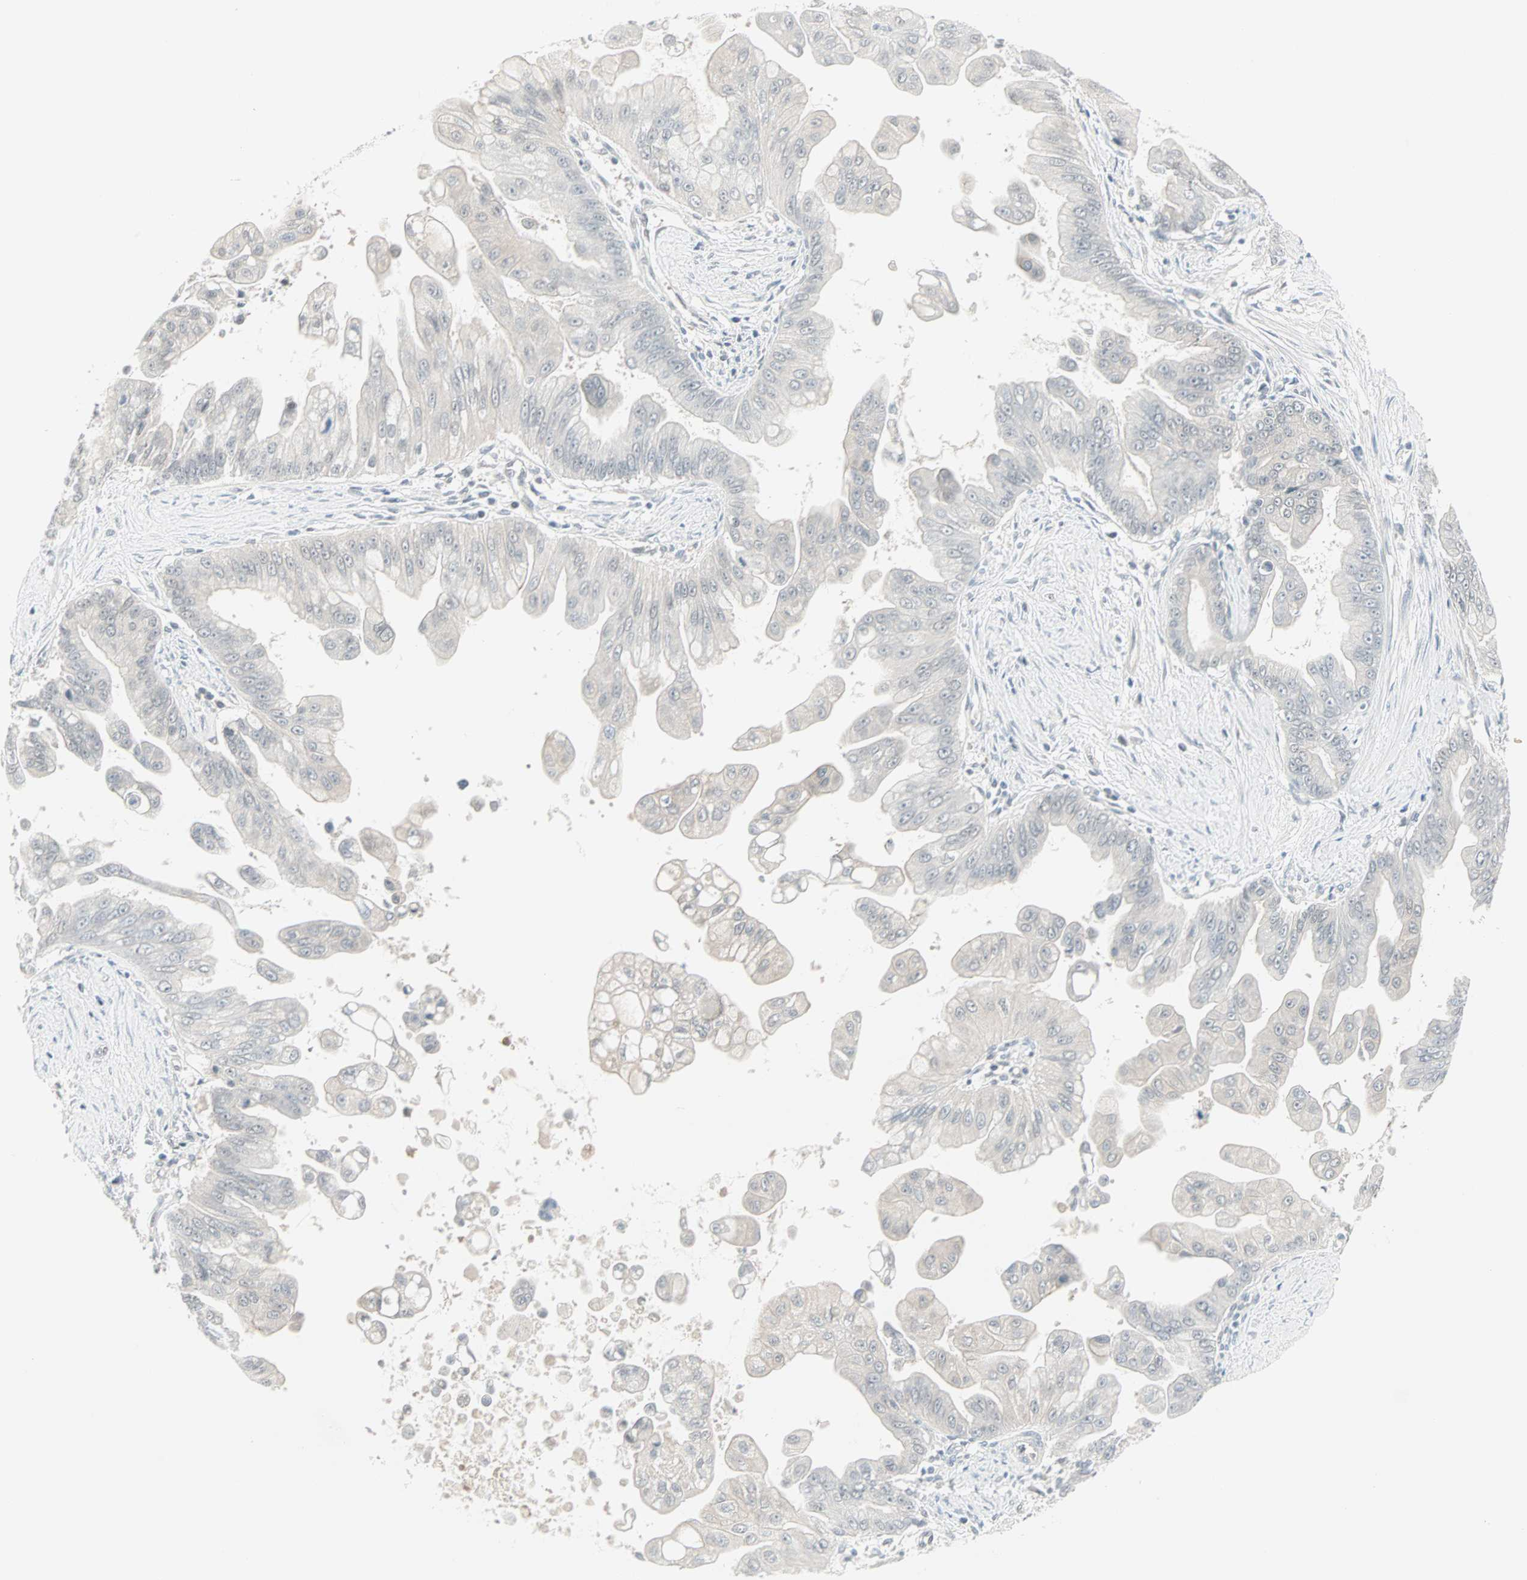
{"staining": {"intensity": "negative", "quantity": "none", "location": "none"}, "tissue": "pancreatic cancer", "cell_type": "Tumor cells", "image_type": "cancer", "snomed": [{"axis": "morphology", "description": "Adenocarcinoma, NOS"}, {"axis": "topography", "description": "Pancreas"}], "caption": "The histopathology image shows no staining of tumor cells in pancreatic cancer. (Stains: DAB (3,3'-diaminobenzidine) immunohistochemistry (IHC) with hematoxylin counter stain, Microscopy: brightfield microscopy at high magnification).", "gene": "PTPA", "patient": {"sex": "female", "age": 75}}